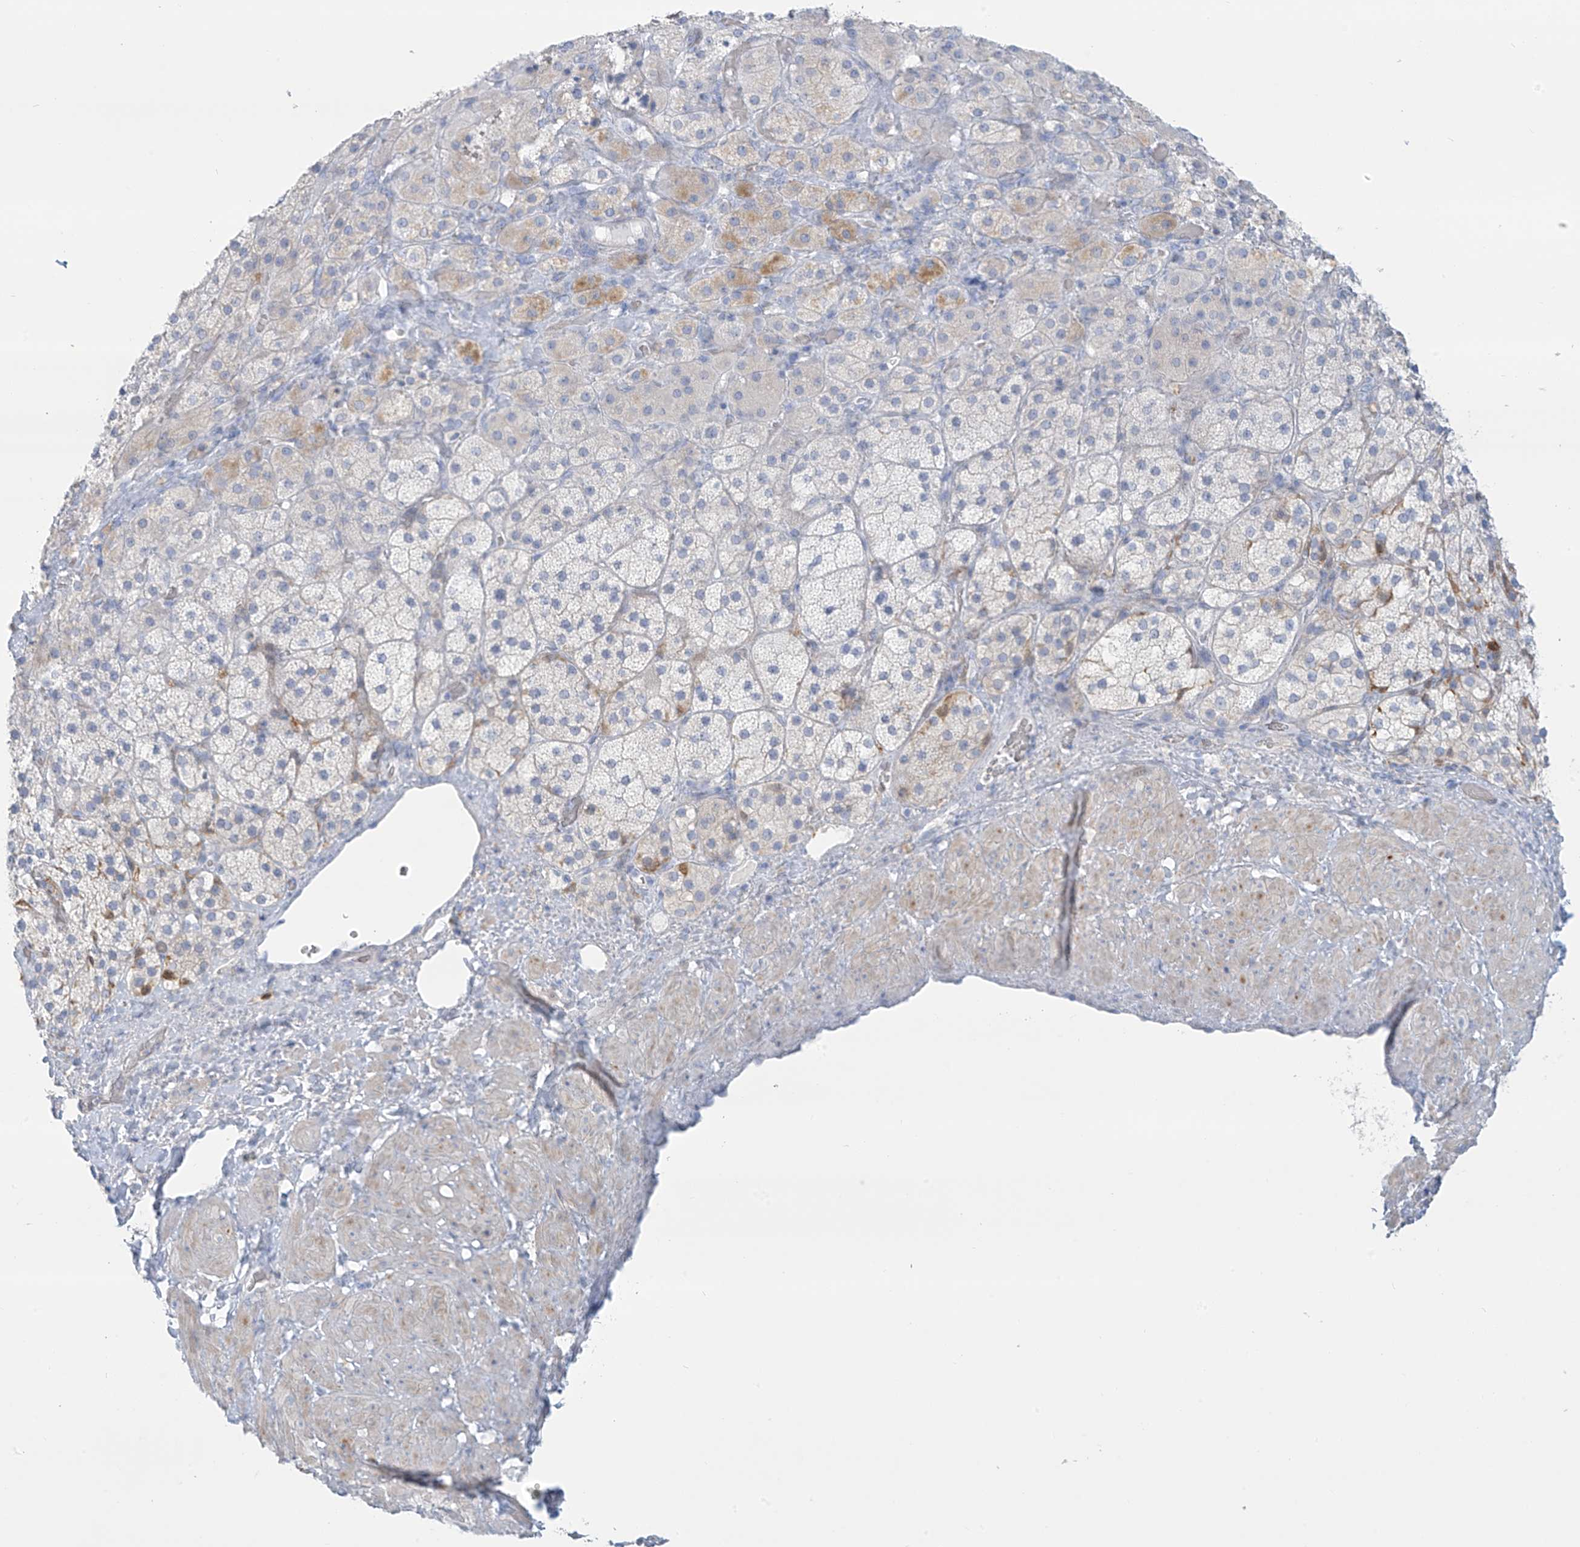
{"staining": {"intensity": "weak", "quantity": "<25%", "location": "cytoplasmic/membranous"}, "tissue": "adrenal gland", "cell_type": "Glandular cells", "image_type": "normal", "snomed": [{"axis": "morphology", "description": "Normal tissue, NOS"}, {"axis": "topography", "description": "Adrenal gland"}], "caption": "Adrenal gland stained for a protein using IHC shows no positivity glandular cells.", "gene": "TRMT2B", "patient": {"sex": "male", "age": 57}}